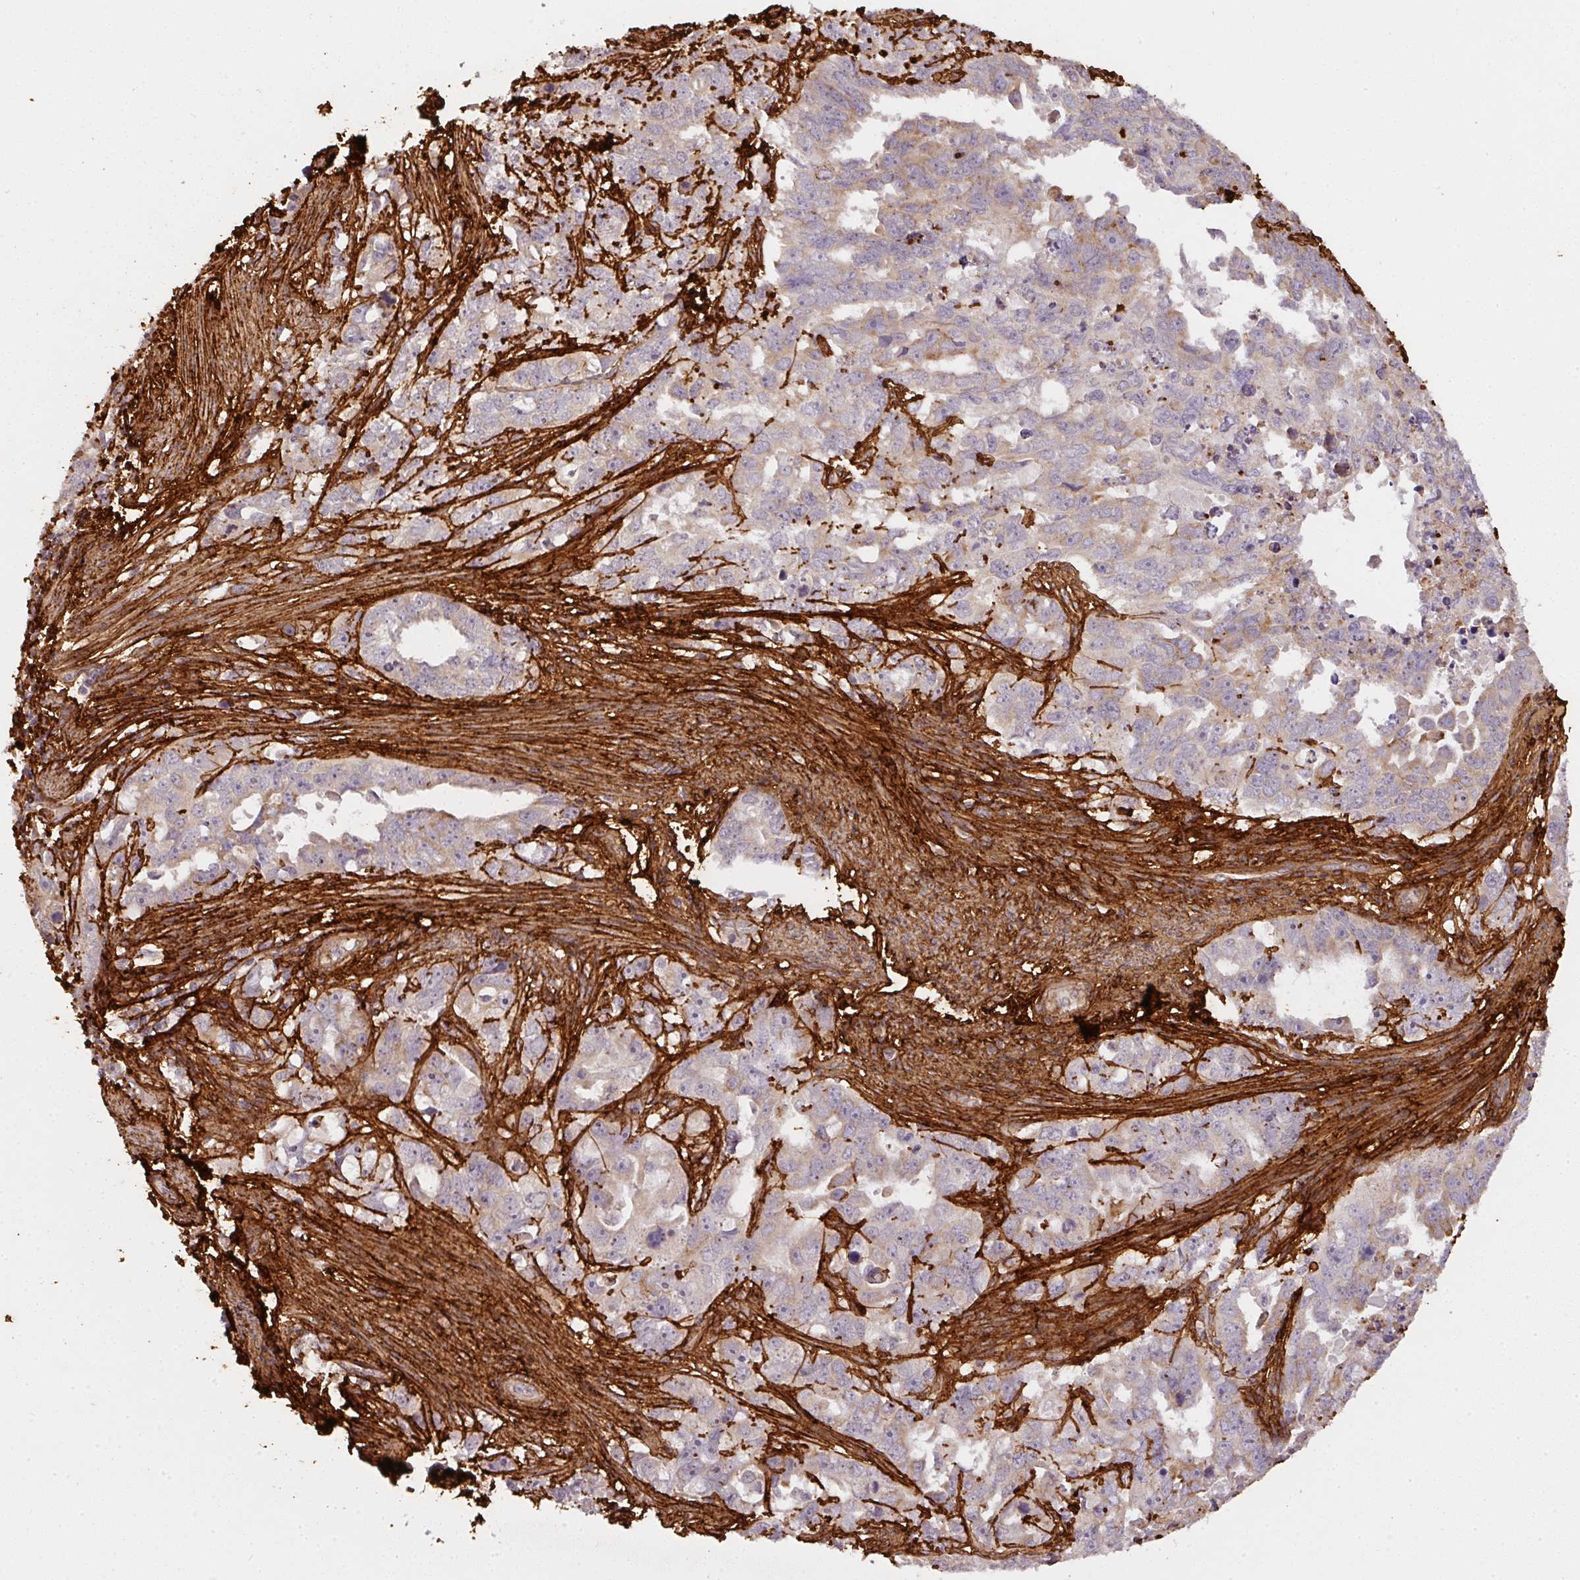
{"staining": {"intensity": "weak", "quantity": ">75%", "location": "cytoplasmic/membranous"}, "tissue": "endometrial cancer", "cell_type": "Tumor cells", "image_type": "cancer", "snomed": [{"axis": "morphology", "description": "Adenocarcinoma, NOS"}, {"axis": "topography", "description": "Endometrium"}], "caption": "Endometrial adenocarcinoma stained with IHC demonstrates weak cytoplasmic/membranous staining in about >75% of tumor cells. (DAB (3,3'-diaminobenzidine) IHC with brightfield microscopy, high magnification).", "gene": "COL3A1", "patient": {"sex": "female", "age": 65}}